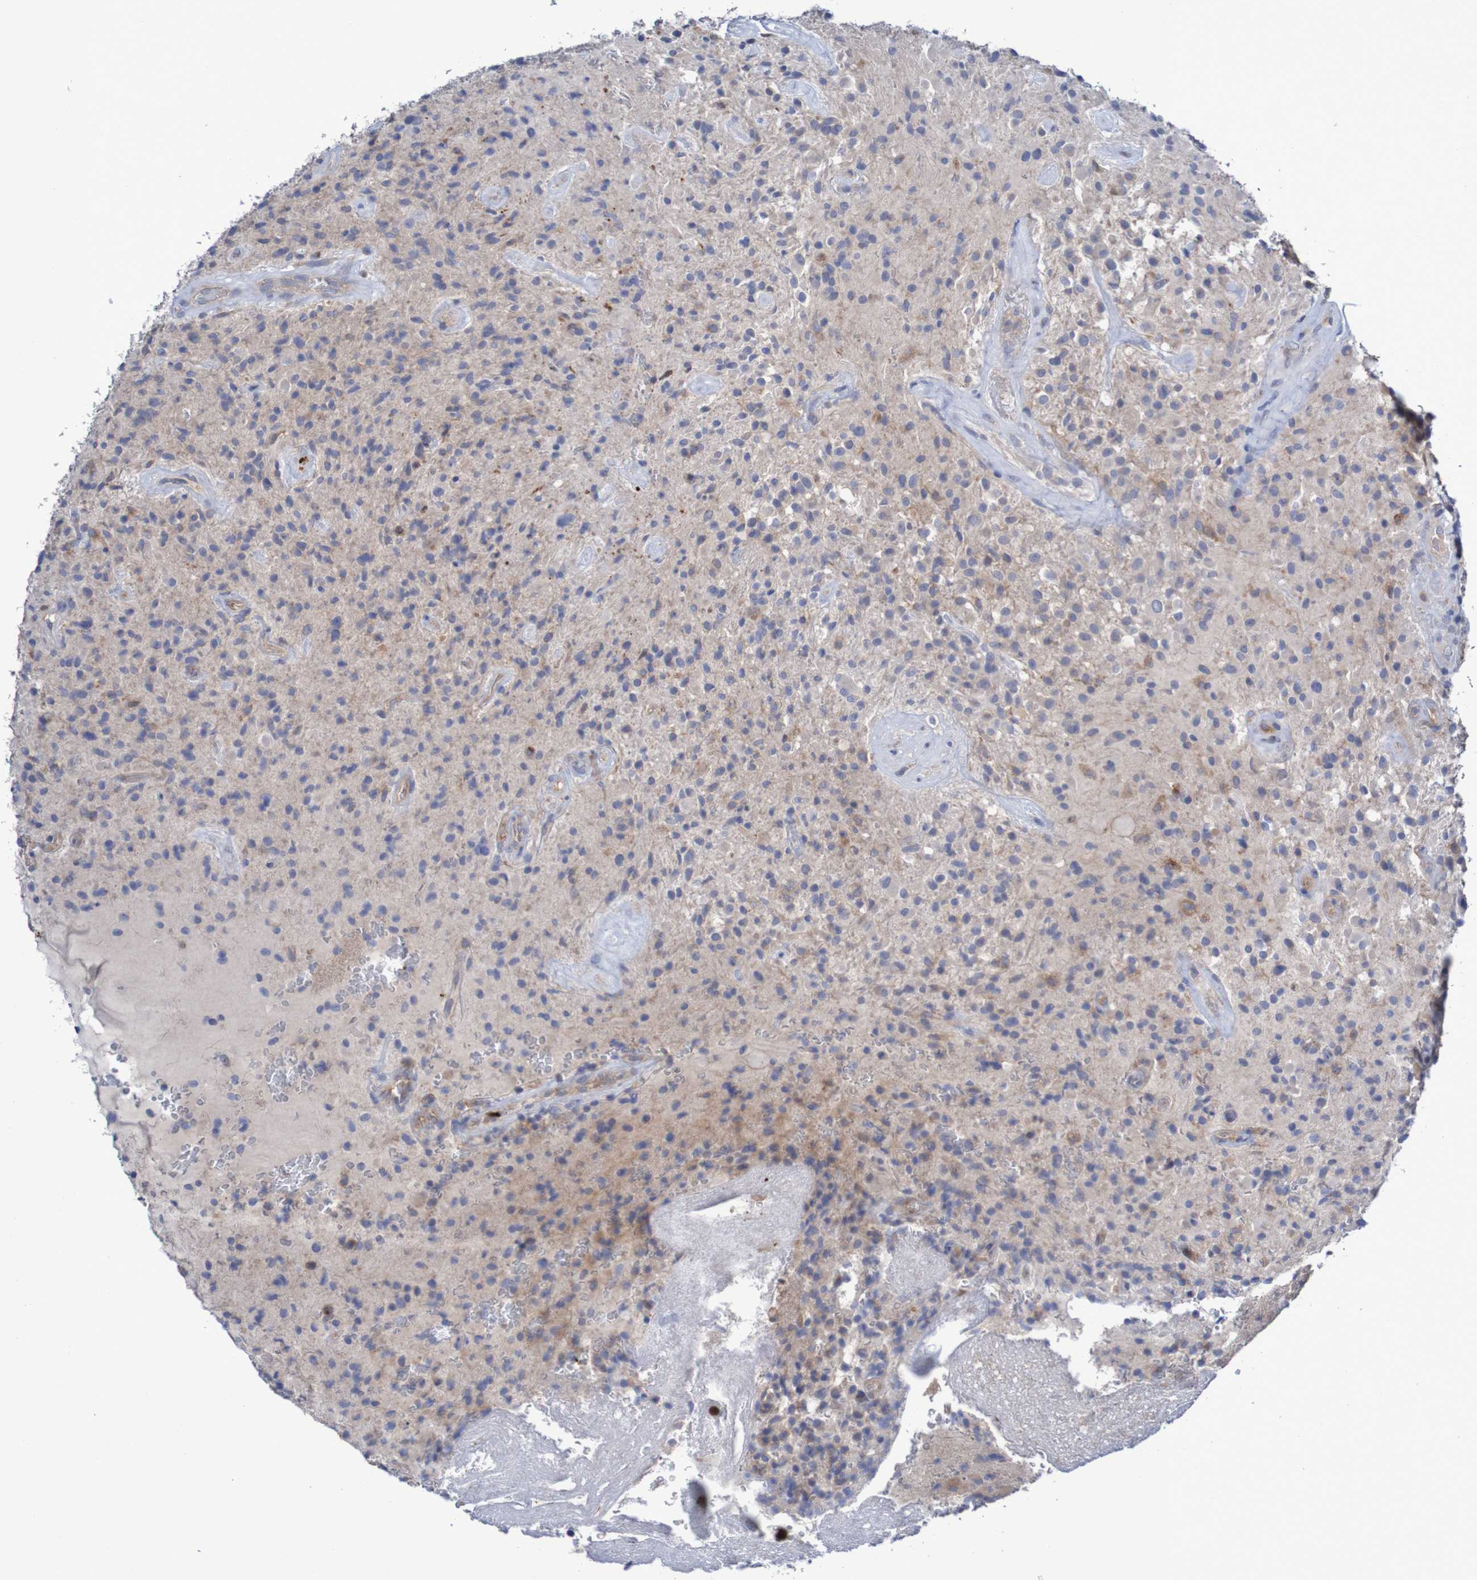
{"staining": {"intensity": "weak", "quantity": "<25%", "location": "cytoplasmic/membranous"}, "tissue": "glioma", "cell_type": "Tumor cells", "image_type": "cancer", "snomed": [{"axis": "morphology", "description": "Glioma, malignant, High grade"}, {"axis": "topography", "description": "Brain"}], "caption": "The photomicrograph shows no significant staining in tumor cells of high-grade glioma (malignant).", "gene": "PARP4", "patient": {"sex": "male", "age": 71}}